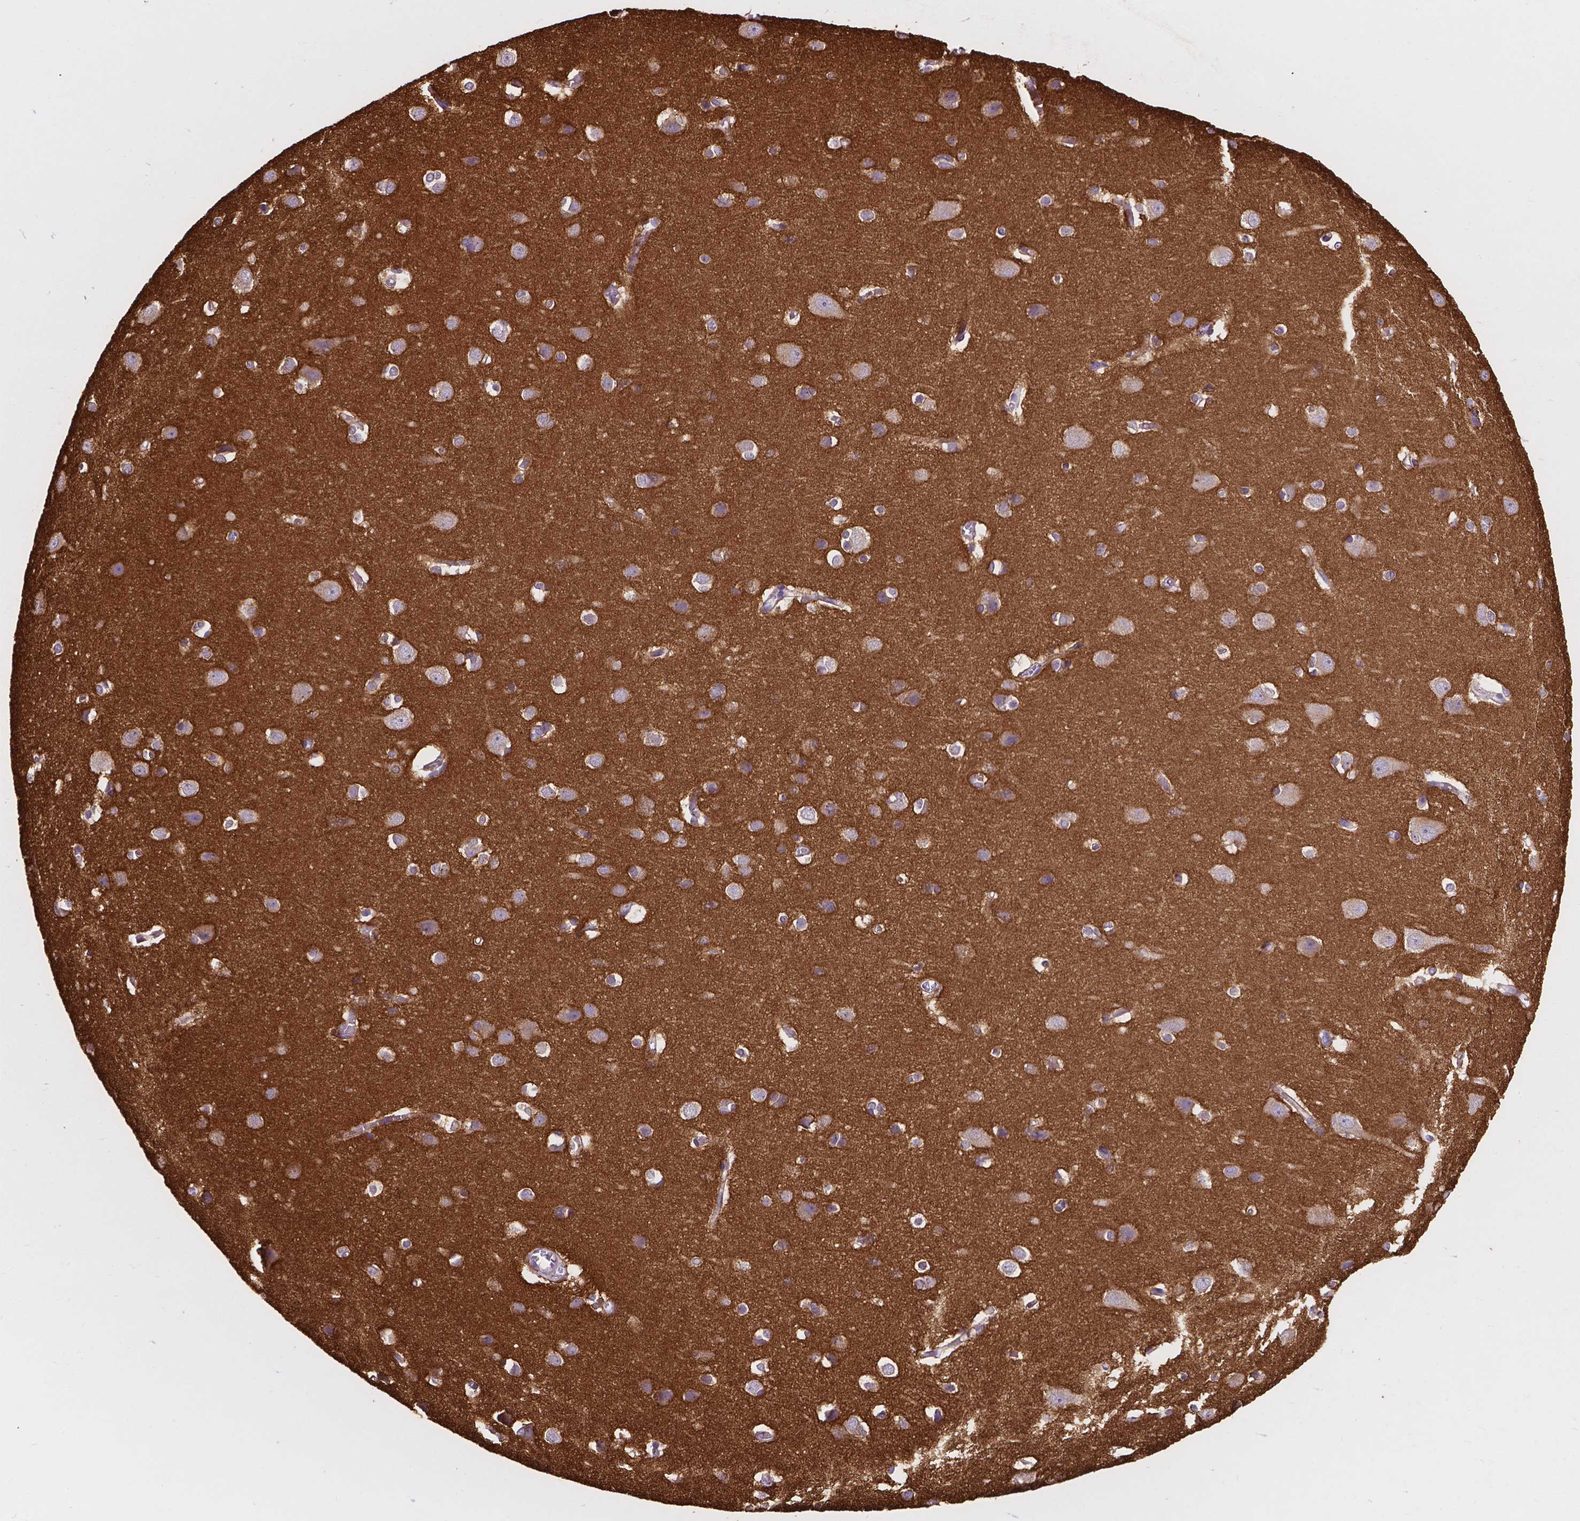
{"staining": {"intensity": "weak", "quantity": "<25%", "location": "cytoplasmic/membranous"}, "tissue": "cerebral cortex", "cell_type": "Endothelial cells", "image_type": "normal", "snomed": [{"axis": "morphology", "description": "Normal tissue, NOS"}, {"axis": "topography", "description": "Cerebral cortex"}], "caption": "An immunohistochemistry histopathology image of benign cerebral cortex is shown. There is no staining in endothelial cells of cerebral cortex.", "gene": "GNAO1", "patient": {"sex": "male", "age": 37}}